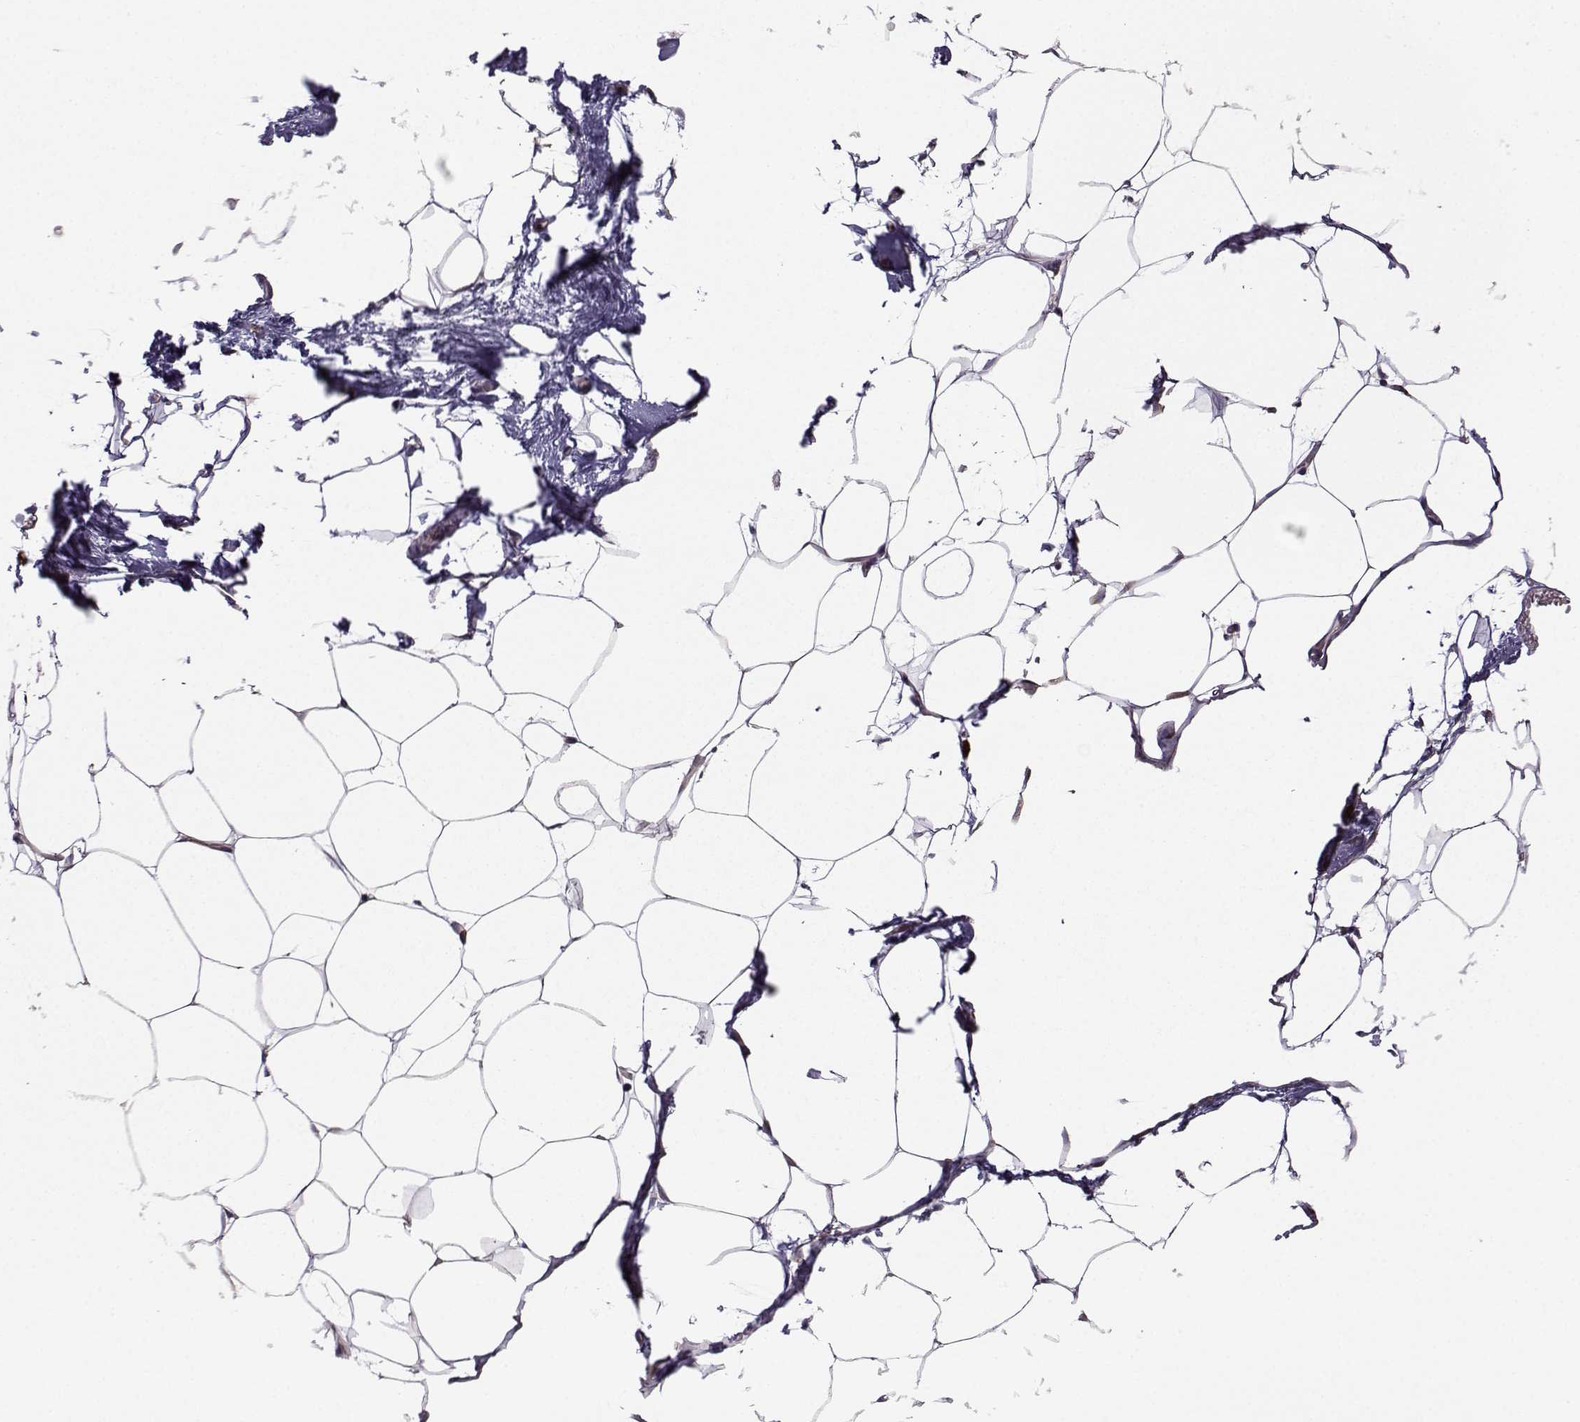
{"staining": {"intensity": "negative", "quantity": "none", "location": "none"}, "tissue": "adipose tissue", "cell_type": "Adipocytes", "image_type": "normal", "snomed": [{"axis": "morphology", "description": "Normal tissue, NOS"}, {"axis": "topography", "description": "Adipose tissue"}], "caption": "DAB immunohistochemical staining of benign human adipose tissue exhibits no significant staining in adipocytes.", "gene": "NECAB3", "patient": {"sex": "male", "age": 57}}